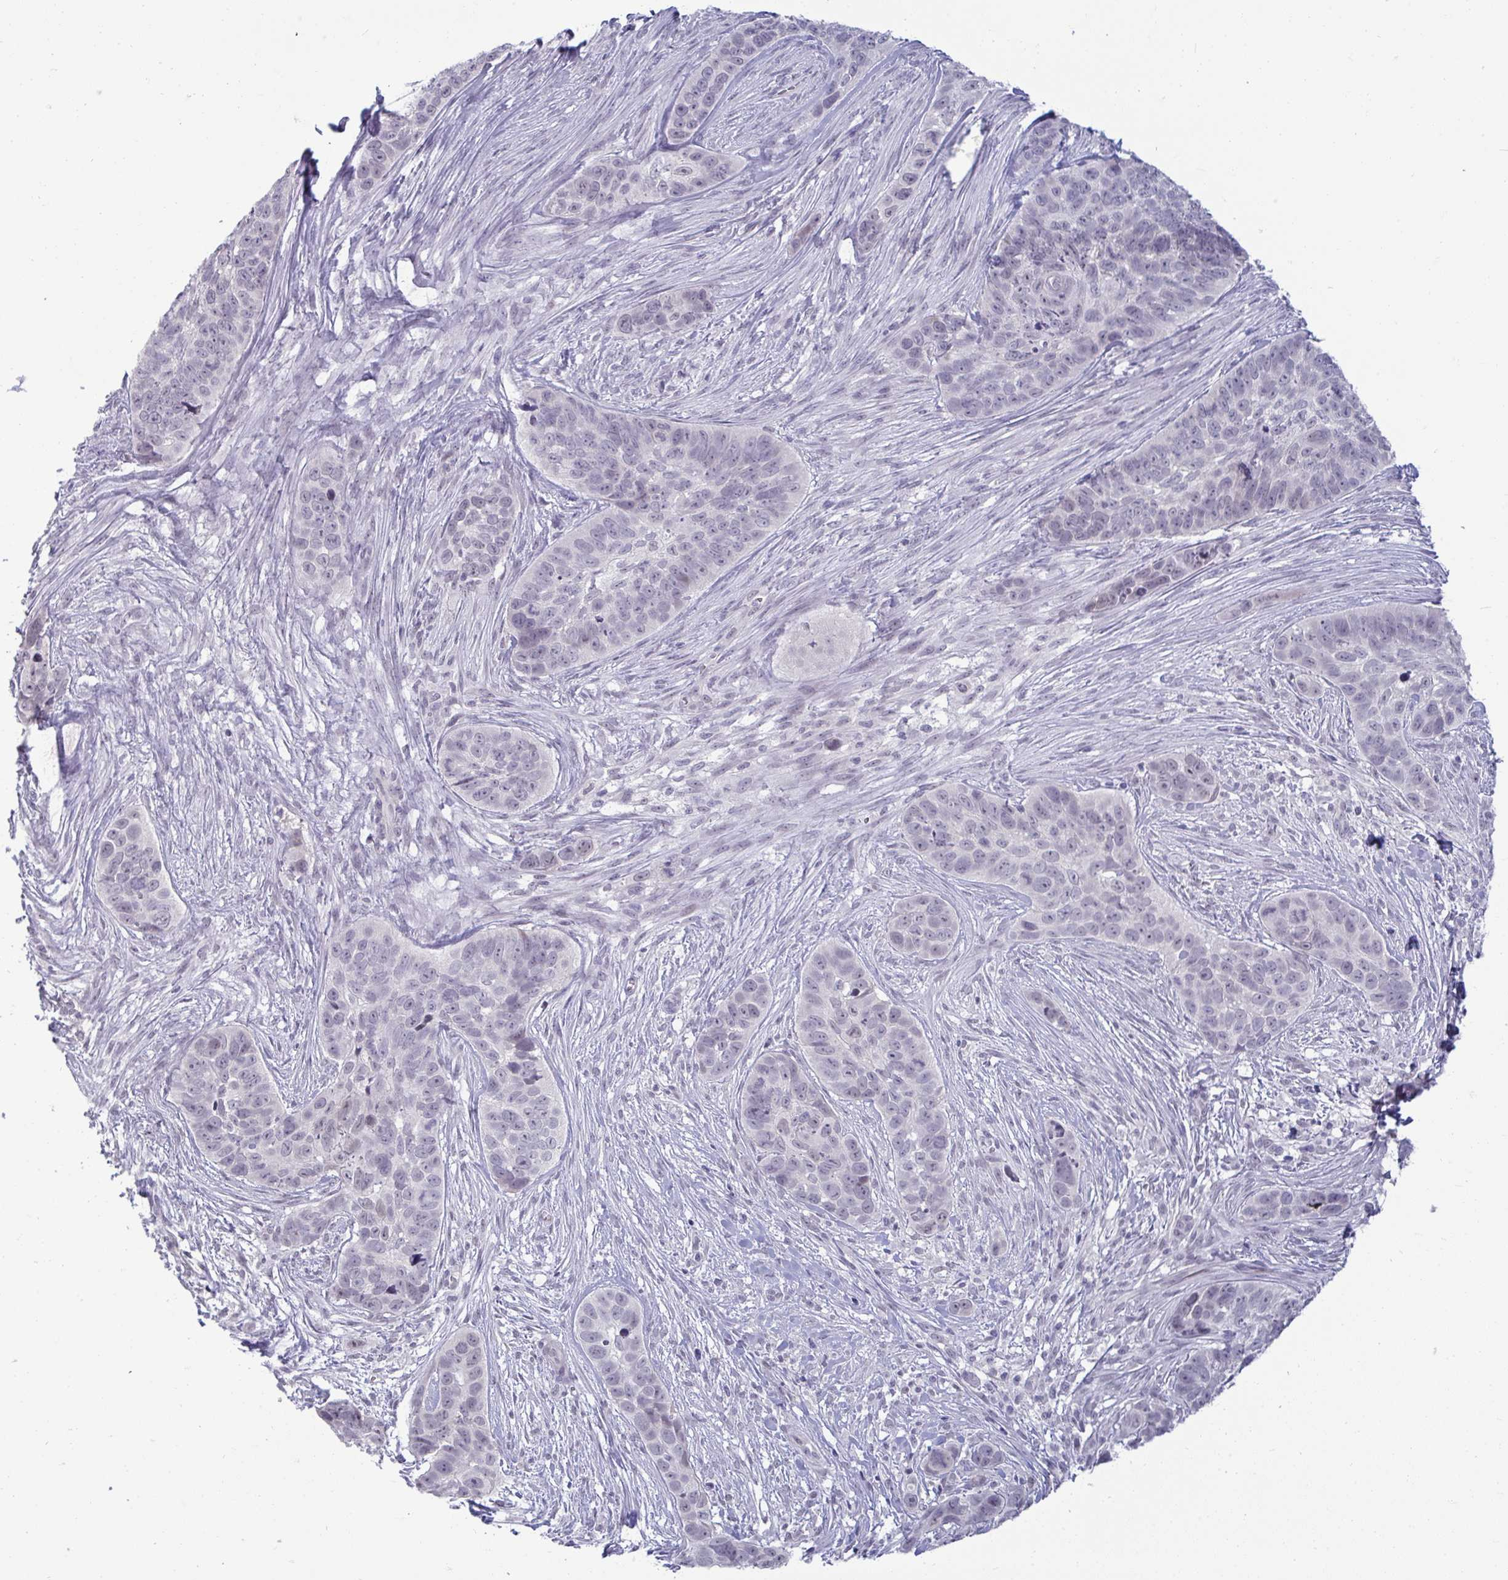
{"staining": {"intensity": "negative", "quantity": "none", "location": "none"}, "tissue": "skin cancer", "cell_type": "Tumor cells", "image_type": "cancer", "snomed": [{"axis": "morphology", "description": "Basal cell carcinoma"}, {"axis": "topography", "description": "Skin"}], "caption": "An immunohistochemistry (IHC) micrograph of basal cell carcinoma (skin) is shown. There is no staining in tumor cells of basal cell carcinoma (skin).", "gene": "RNASEH1", "patient": {"sex": "female", "age": 82}}